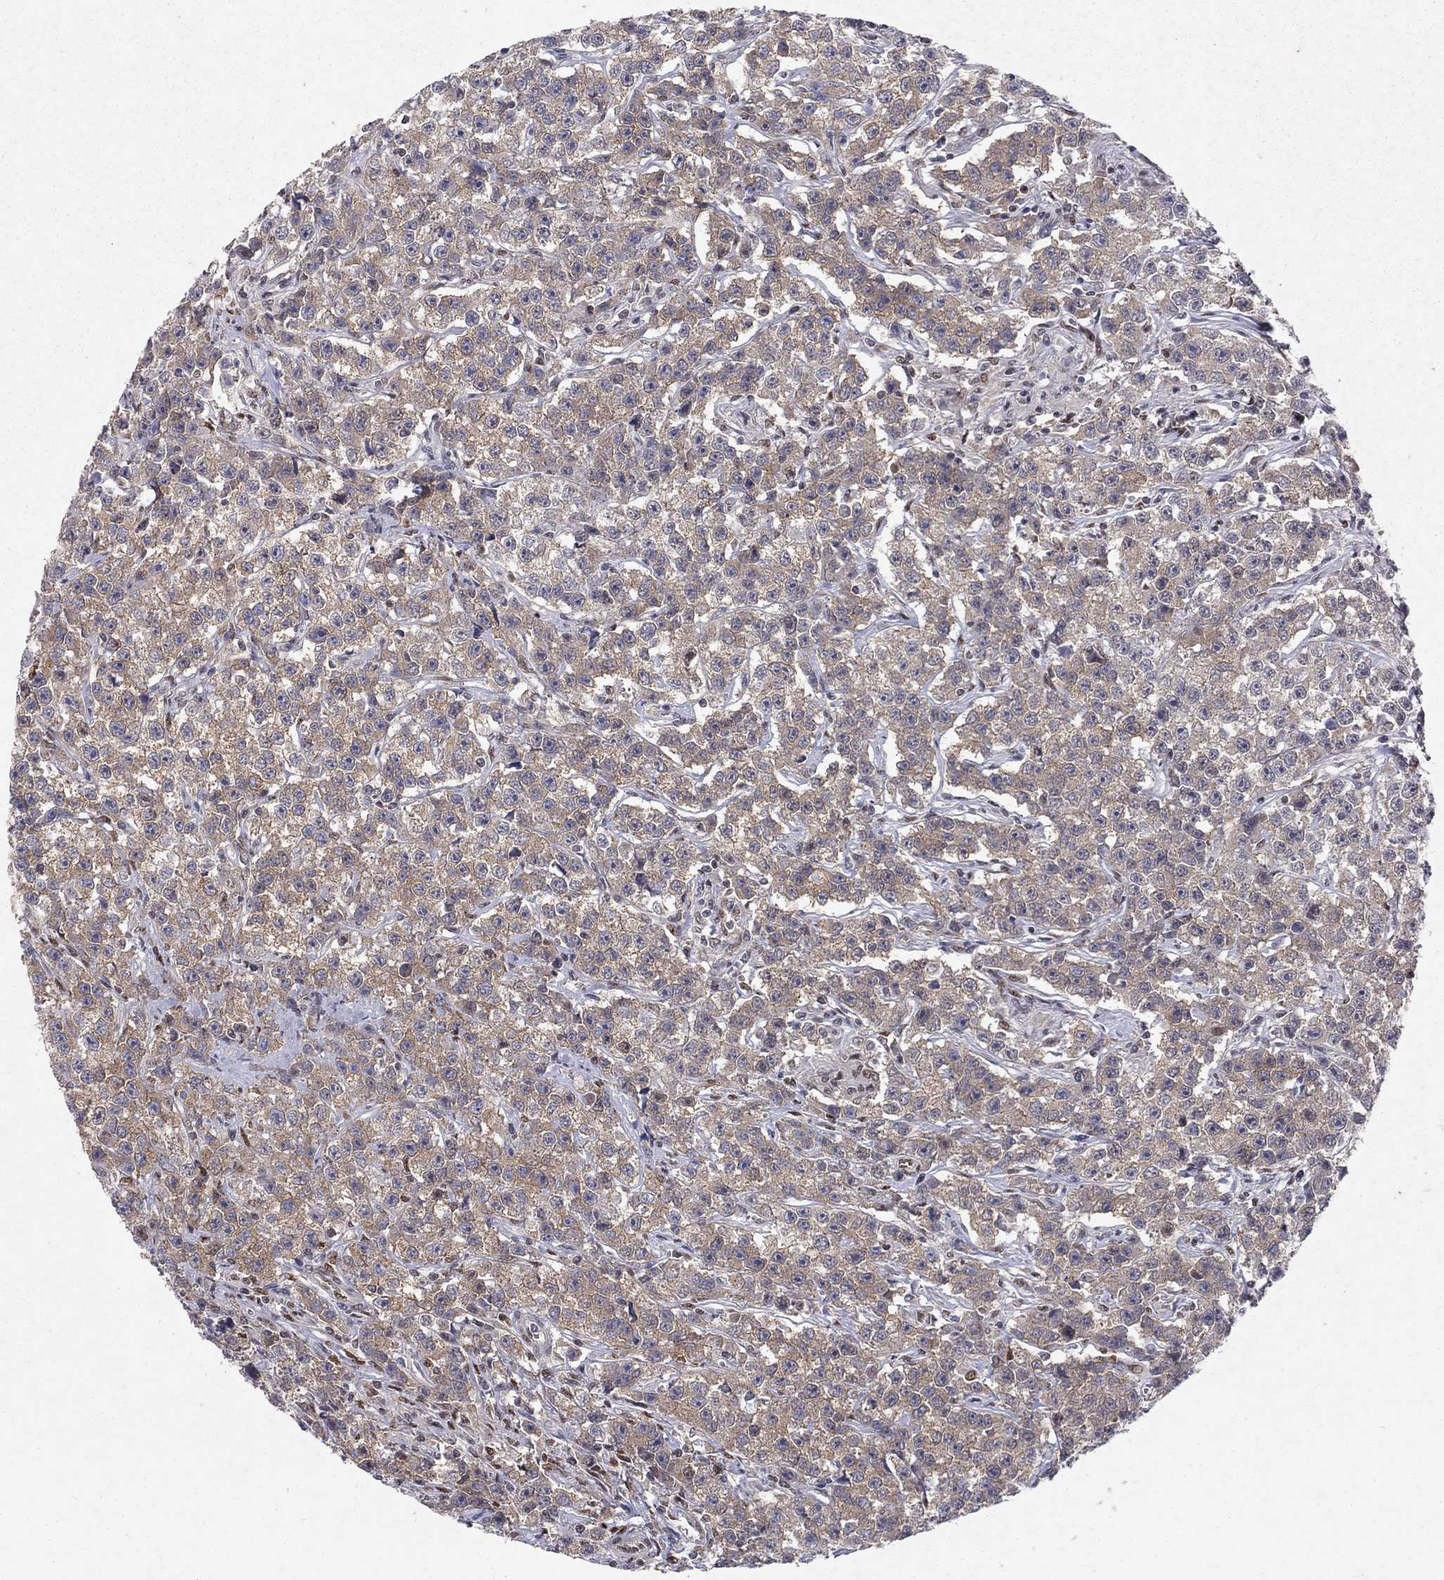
{"staining": {"intensity": "weak", "quantity": "25%-75%", "location": "cytoplasmic/membranous"}, "tissue": "testis cancer", "cell_type": "Tumor cells", "image_type": "cancer", "snomed": [{"axis": "morphology", "description": "Seminoma, NOS"}, {"axis": "topography", "description": "Testis"}], "caption": "Immunohistochemistry (IHC) histopathology image of neoplastic tissue: testis cancer stained using immunohistochemistry demonstrates low levels of weak protein expression localized specifically in the cytoplasmic/membranous of tumor cells, appearing as a cytoplasmic/membranous brown color.", "gene": "CRTC1", "patient": {"sex": "male", "age": 59}}